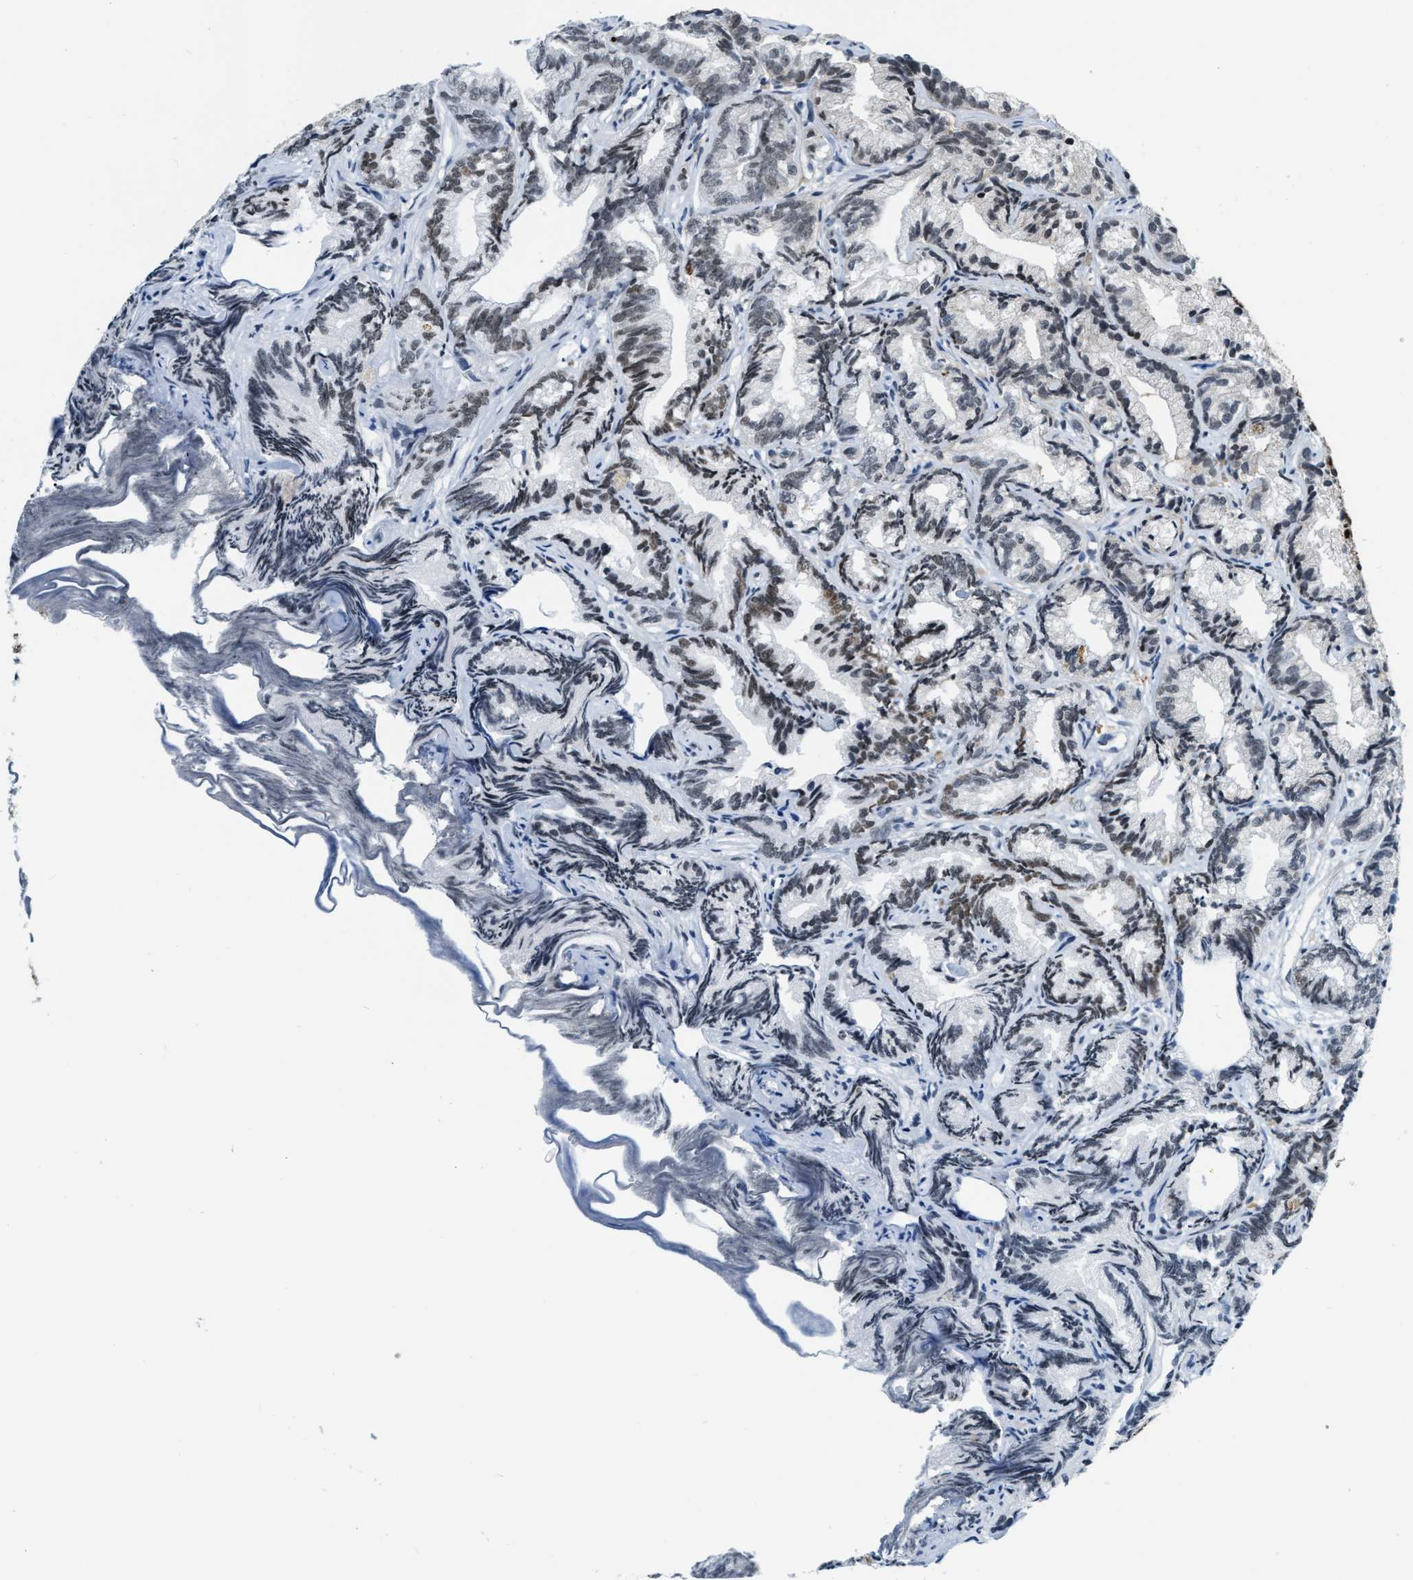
{"staining": {"intensity": "strong", "quantity": "25%-75%", "location": "nuclear"}, "tissue": "prostate cancer", "cell_type": "Tumor cells", "image_type": "cancer", "snomed": [{"axis": "morphology", "description": "Adenocarcinoma, Low grade"}, {"axis": "topography", "description": "Prostate"}], "caption": "Prostate cancer (adenocarcinoma (low-grade)) stained with a brown dye demonstrates strong nuclear positive positivity in about 25%-75% of tumor cells.", "gene": "NUMA1", "patient": {"sex": "male", "age": 89}}